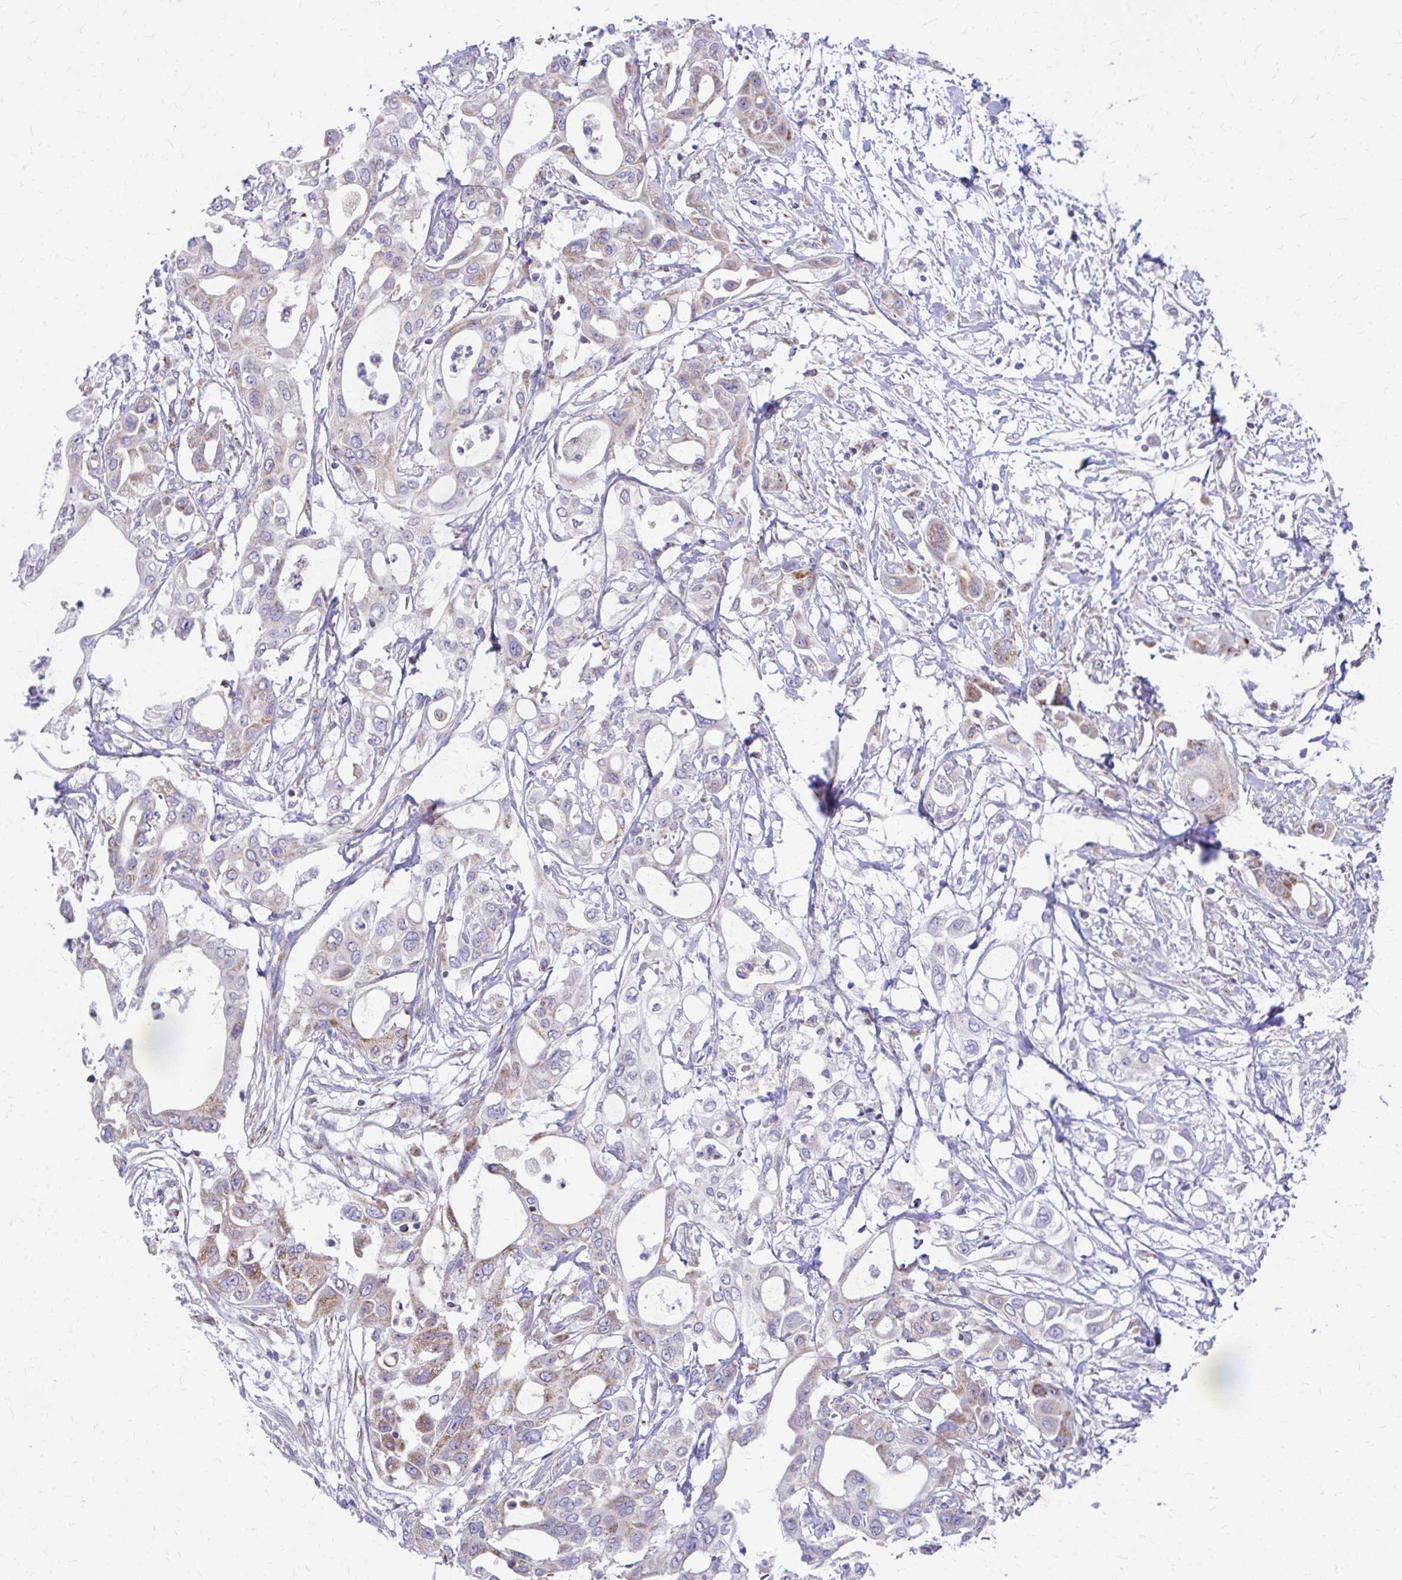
{"staining": {"intensity": "moderate", "quantity": "25%-75%", "location": "cytoplasmic/membranous"}, "tissue": "pancreatic cancer", "cell_type": "Tumor cells", "image_type": "cancer", "snomed": [{"axis": "morphology", "description": "Adenocarcinoma, NOS"}, {"axis": "topography", "description": "Pancreas"}], "caption": "Immunohistochemical staining of pancreatic adenocarcinoma shows medium levels of moderate cytoplasmic/membranous protein staining in about 25%-75% of tumor cells.", "gene": "MRPL19", "patient": {"sex": "male", "age": 68}}